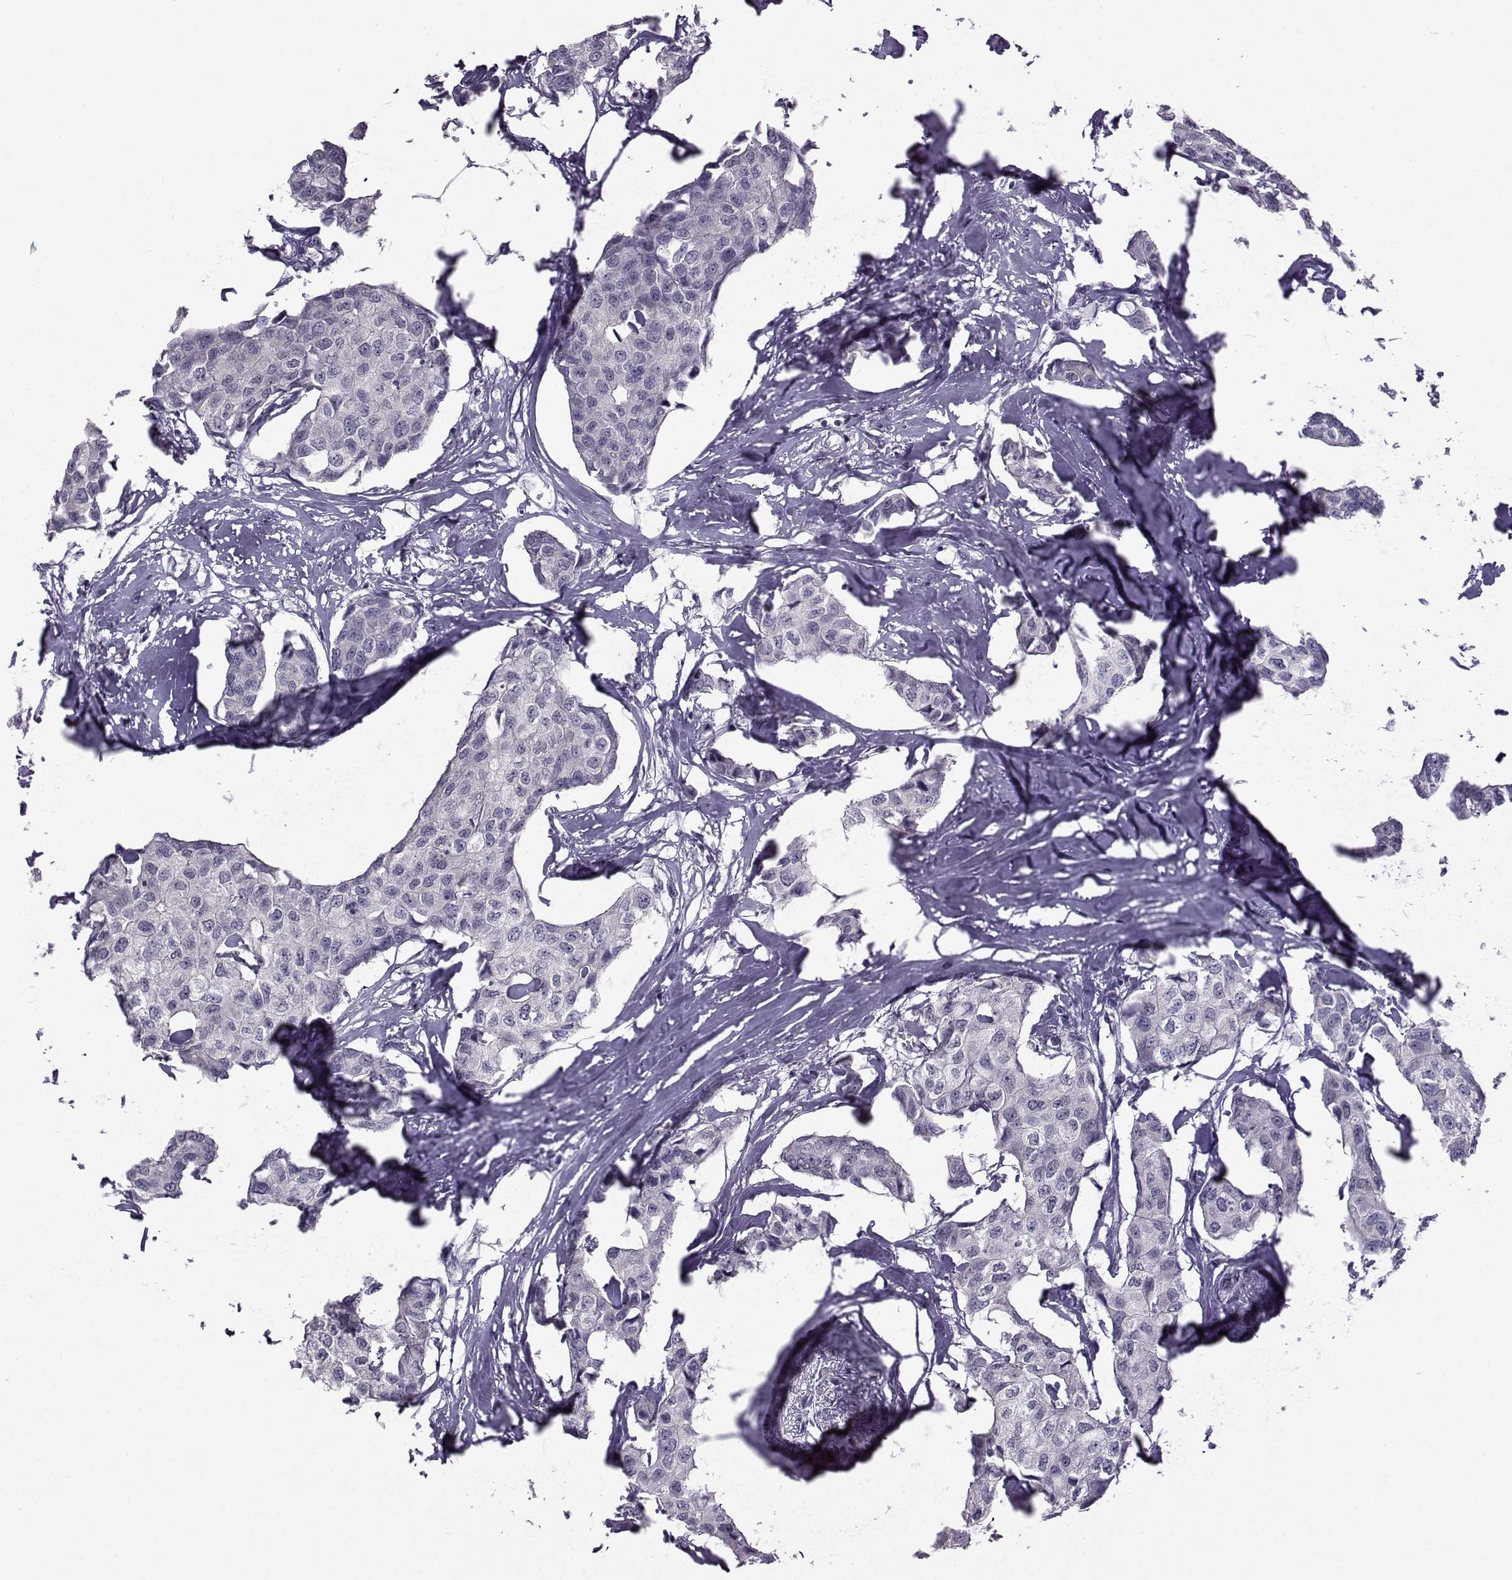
{"staining": {"intensity": "negative", "quantity": "none", "location": "none"}, "tissue": "breast cancer", "cell_type": "Tumor cells", "image_type": "cancer", "snomed": [{"axis": "morphology", "description": "Duct carcinoma"}, {"axis": "topography", "description": "Breast"}], "caption": "Immunohistochemical staining of human breast cancer (infiltrating ductal carcinoma) displays no significant staining in tumor cells.", "gene": "FCAMR", "patient": {"sex": "female", "age": 80}}